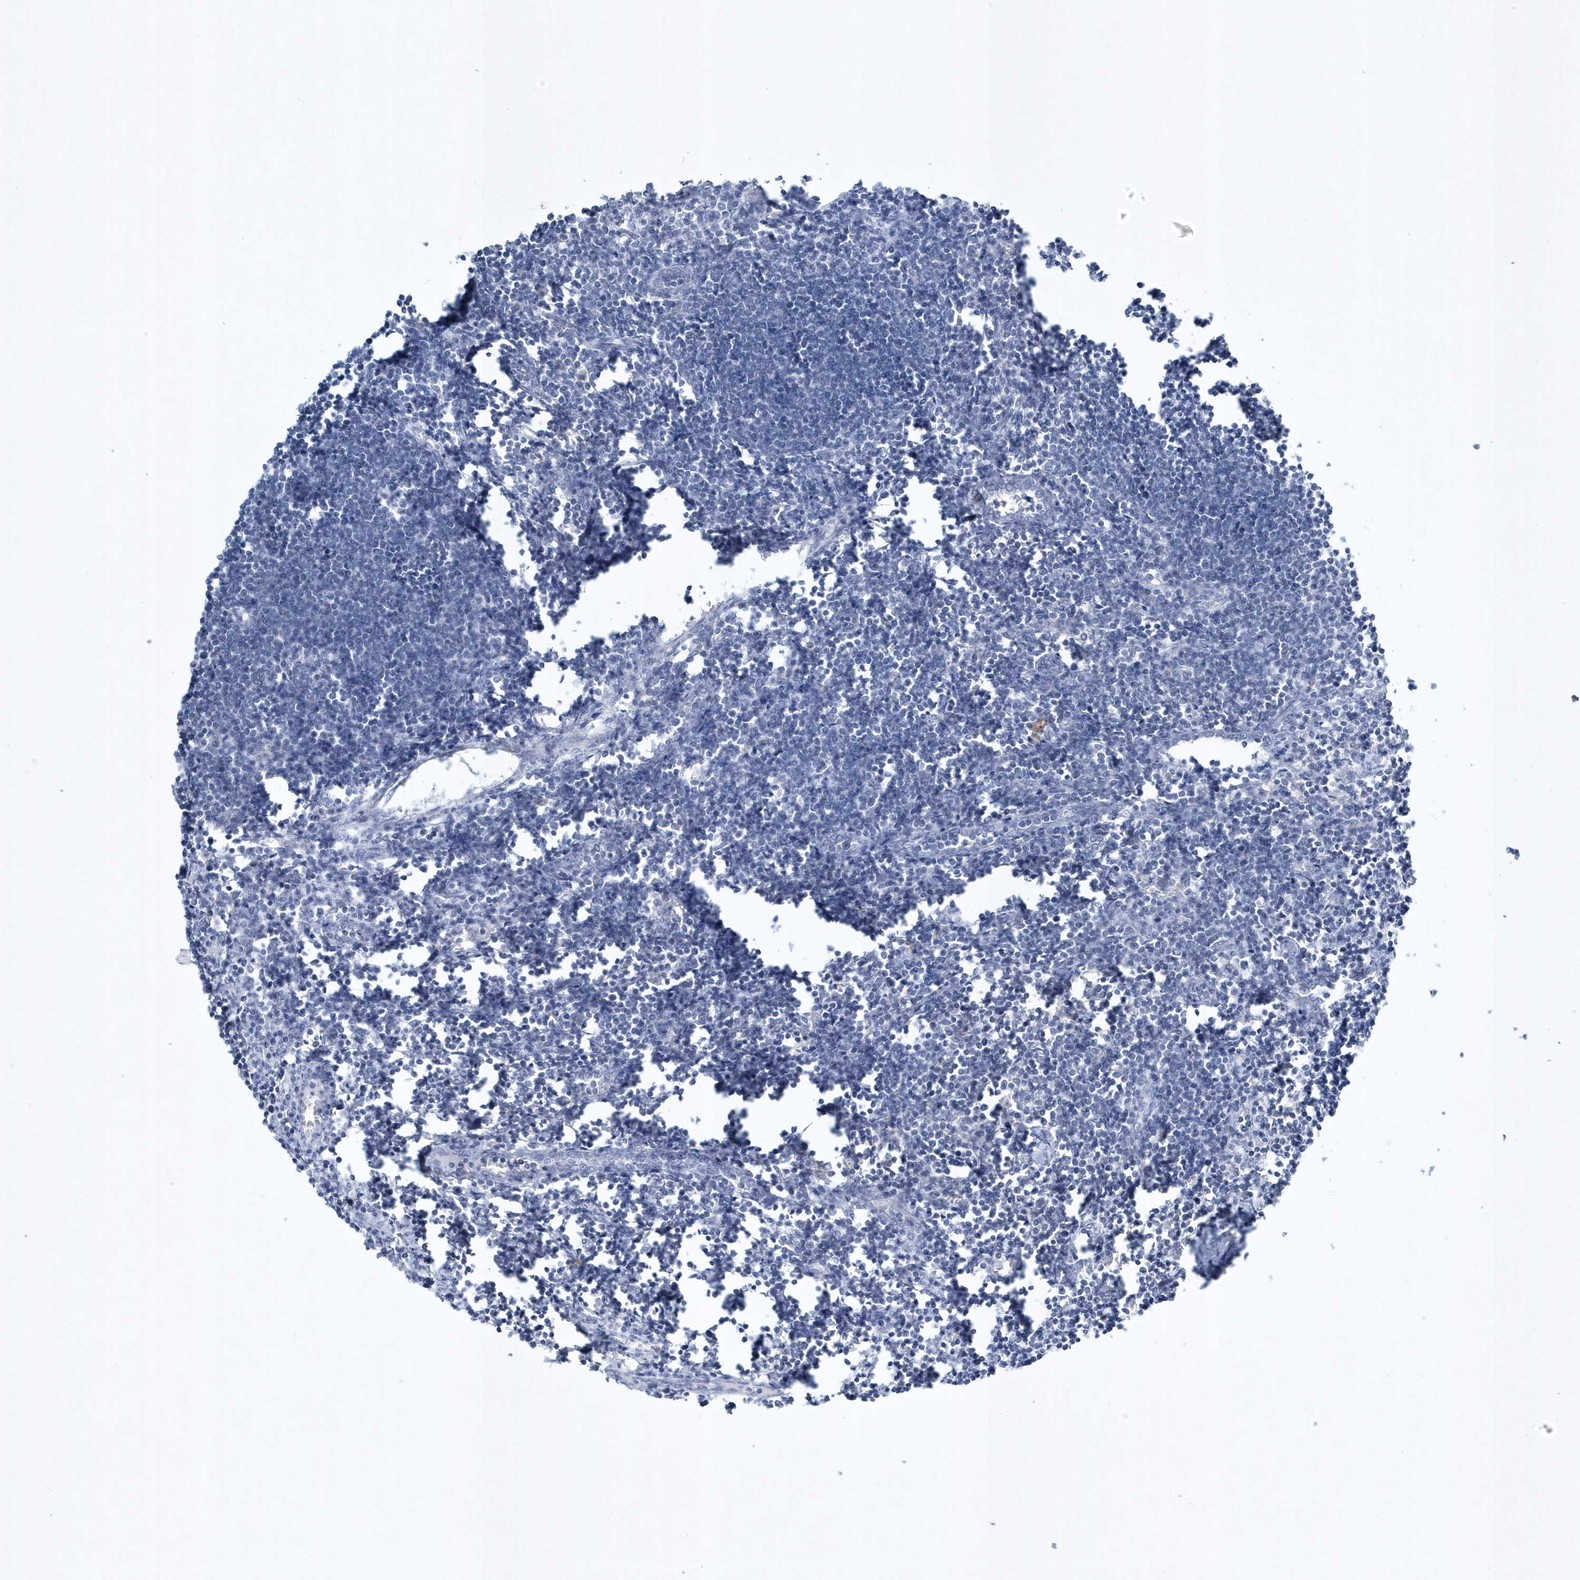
{"staining": {"intensity": "negative", "quantity": "none", "location": "none"}, "tissue": "lymph node", "cell_type": "Germinal center cells", "image_type": "normal", "snomed": [{"axis": "morphology", "description": "Normal tissue, NOS"}, {"axis": "morphology", "description": "Malignant melanoma, Metastatic site"}, {"axis": "topography", "description": "Lymph node"}], "caption": "Immunohistochemistry (IHC) of benign human lymph node demonstrates no positivity in germinal center cells.", "gene": "SPATA18", "patient": {"sex": "male", "age": 41}}